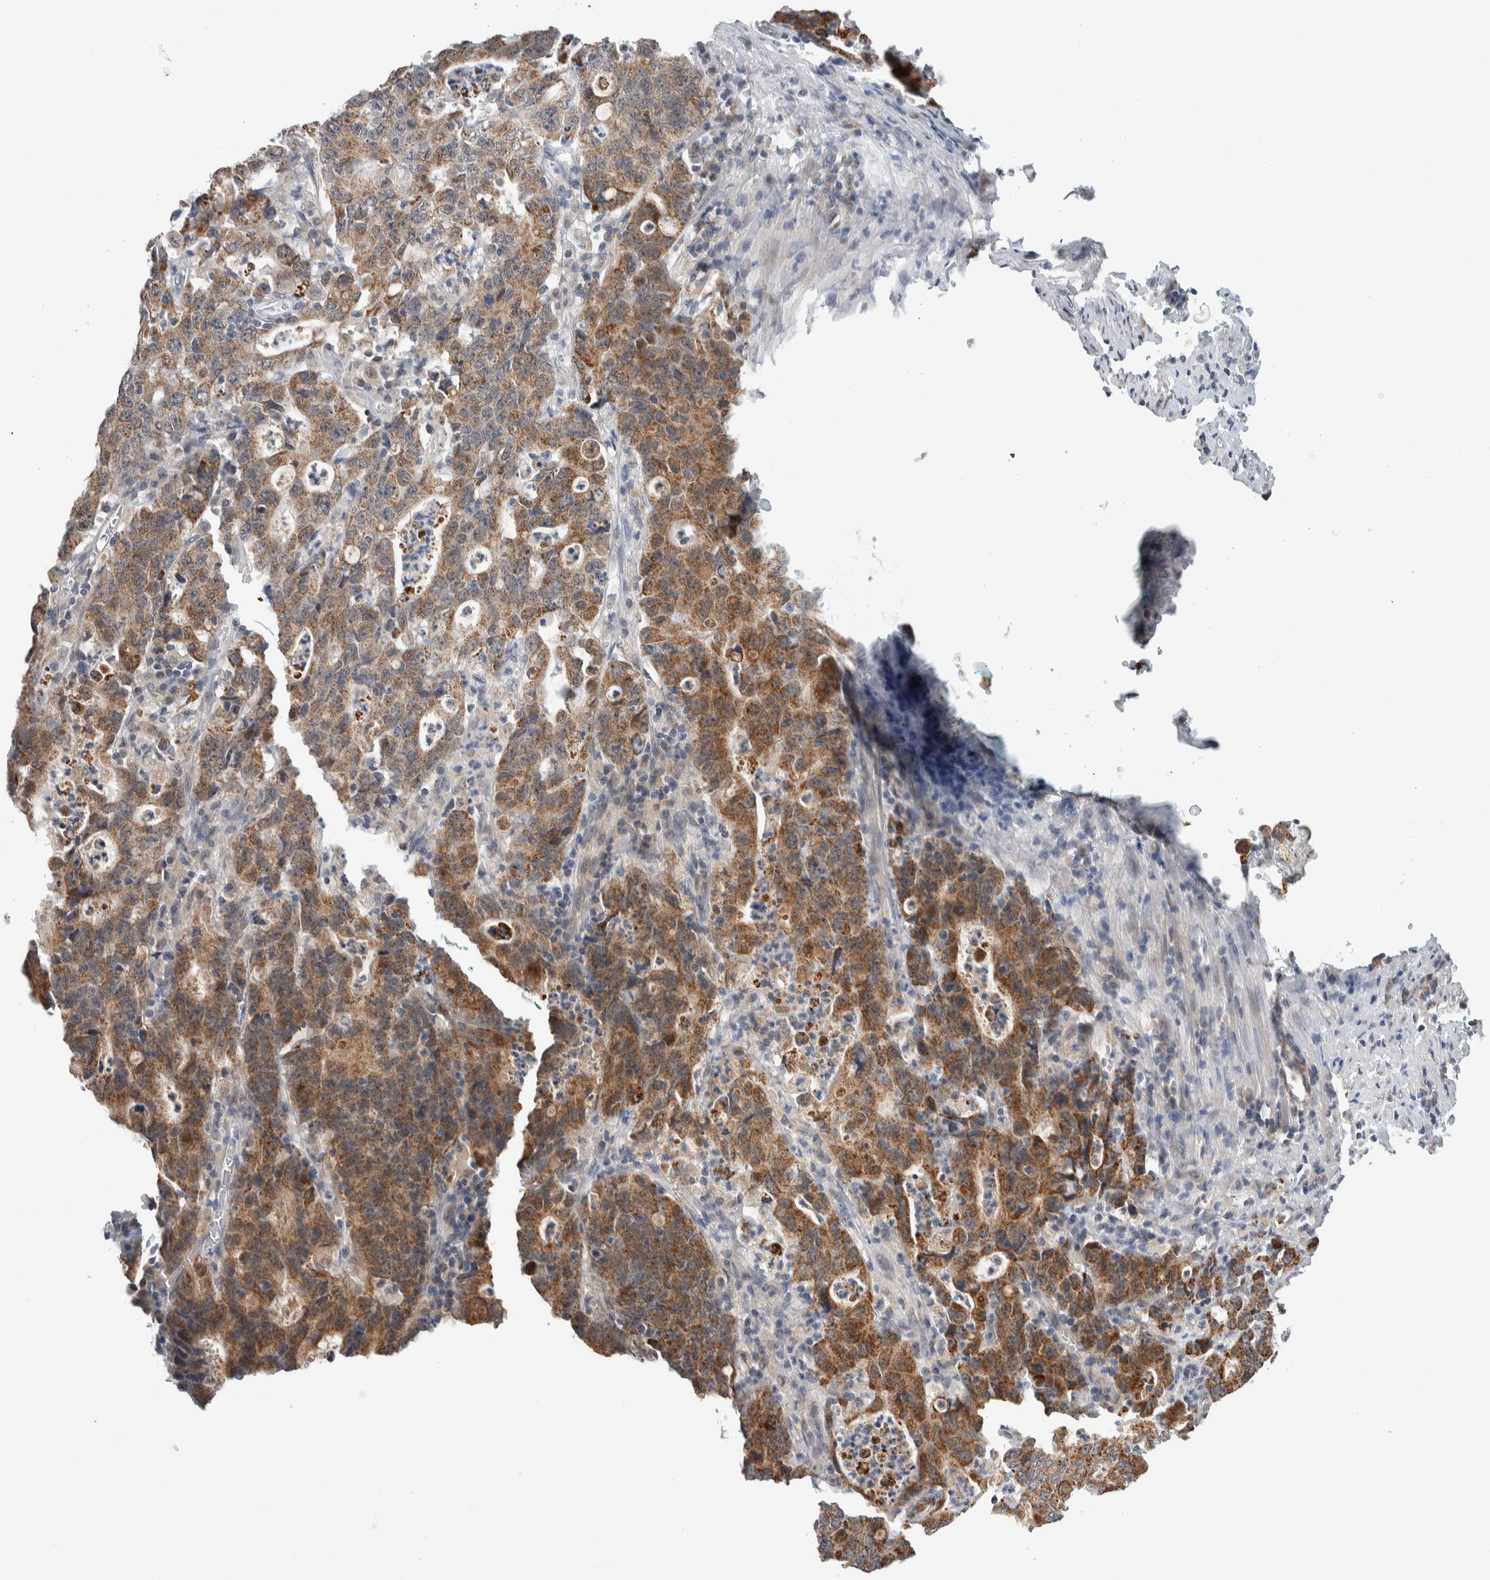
{"staining": {"intensity": "moderate", "quantity": ">75%", "location": "cytoplasmic/membranous"}, "tissue": "stomach cancer", "cell_type": "Tumor cells", "image_type": "cancer", "snomed": [{"axis": "morphology", "description": "Adenocarcinoma, NOS"}, {"axis": "topography", "description": "Stomach, upper"}], "caption": "Immunohistochemical staining of human adenocarcinoma (stomach) exhibits medium levels of moderate cytoplasmic/membranous staining in approximately >75% of tumor cells. (Brightfield microscopy of DAB IHC at high magnification).", "gene": "SHPK", "patient": {"sex": "male", "age": 69}}